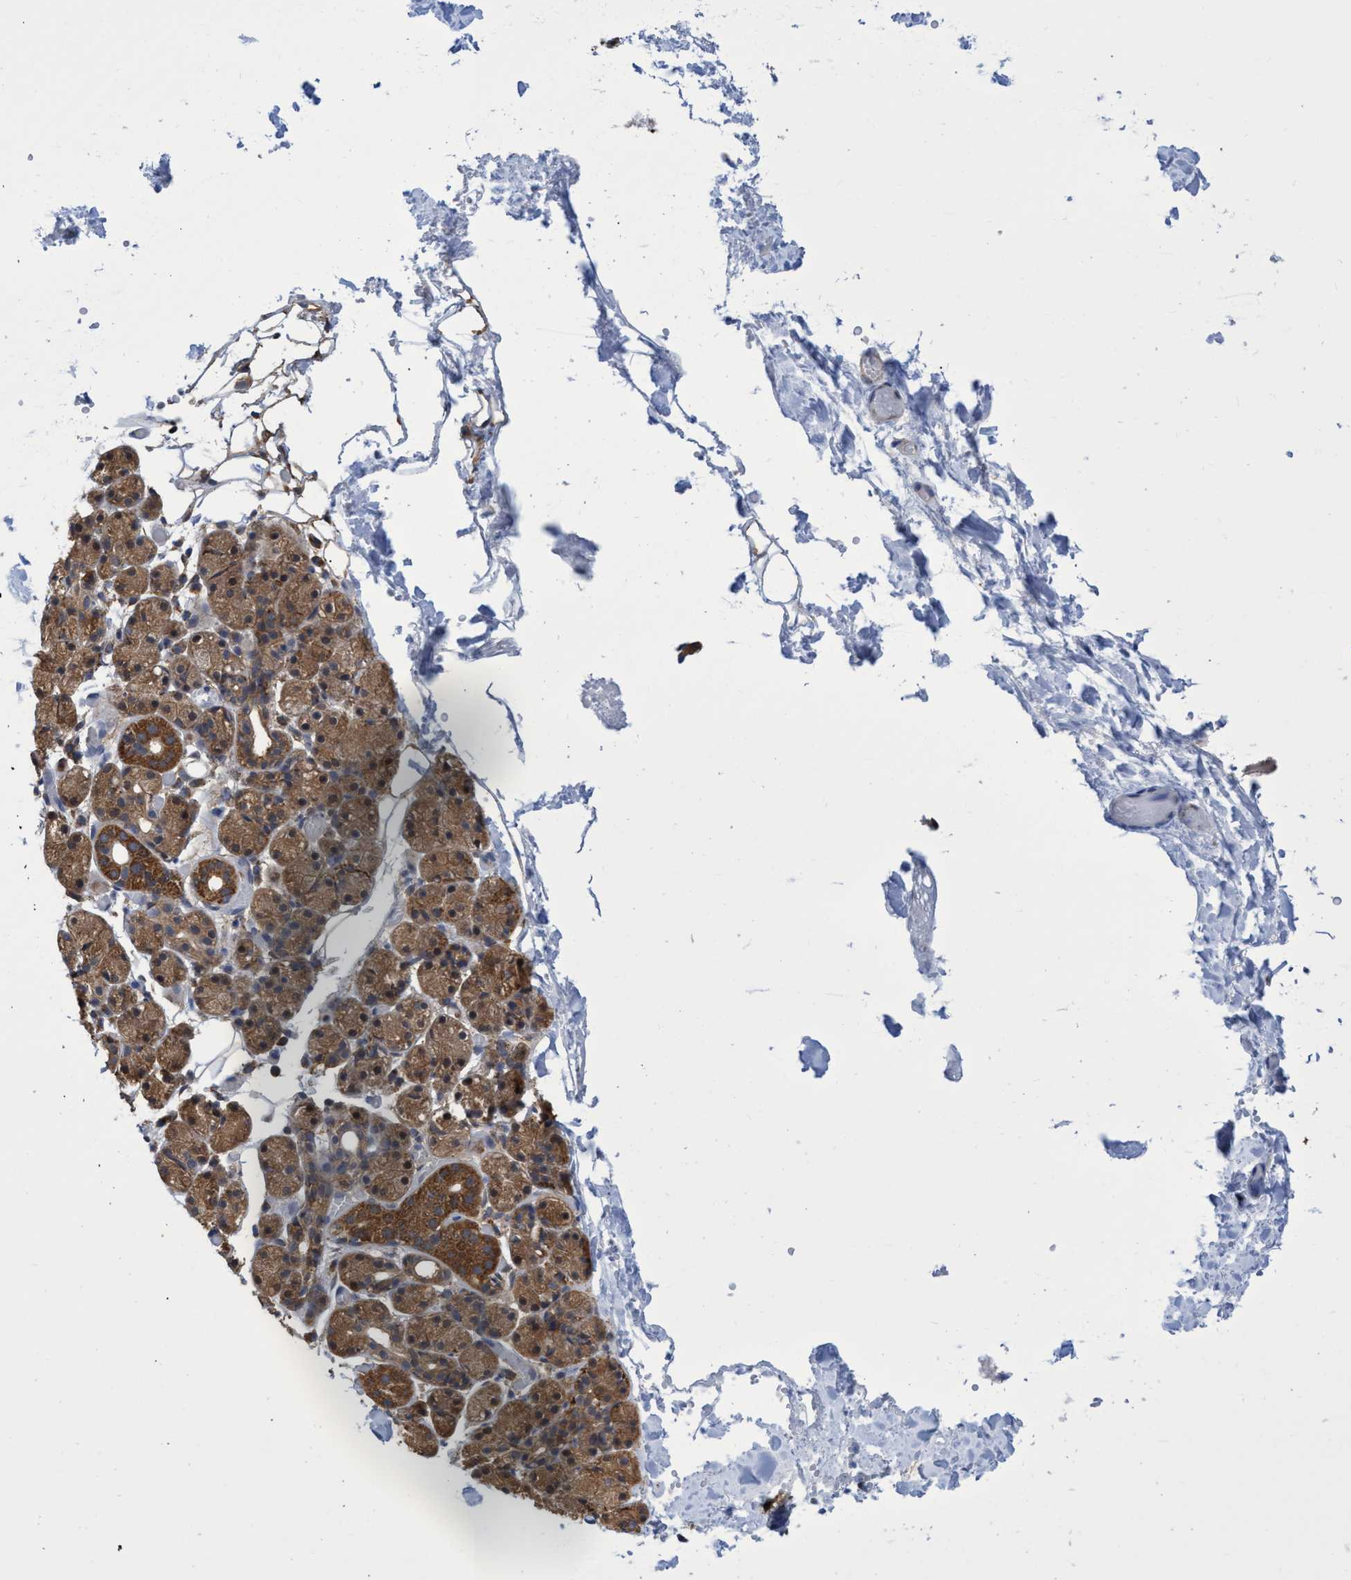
{"staining": {"intensity": "strong", "quantity": ">75%", "location": "cytoplasmic/membranous,nuclear"}, "tissue": "salivary gland", "cell_type": "Glandular cells", "image_type": "normal", "snomed": [{"axis": "morphology", "description": "Normal tissue, NOS"}, {"axis": "topography", "description": "Salivary gland"}], "caption": "An IHC micrograph of unremarkable tissue is shown. Protein staining in brown shows strong cytoplasmic/membranous,nuclear positivity in salivary gland within glandular cells.", "gene": "CRYZ", "patient": {"sex": "male", "age": 63}}